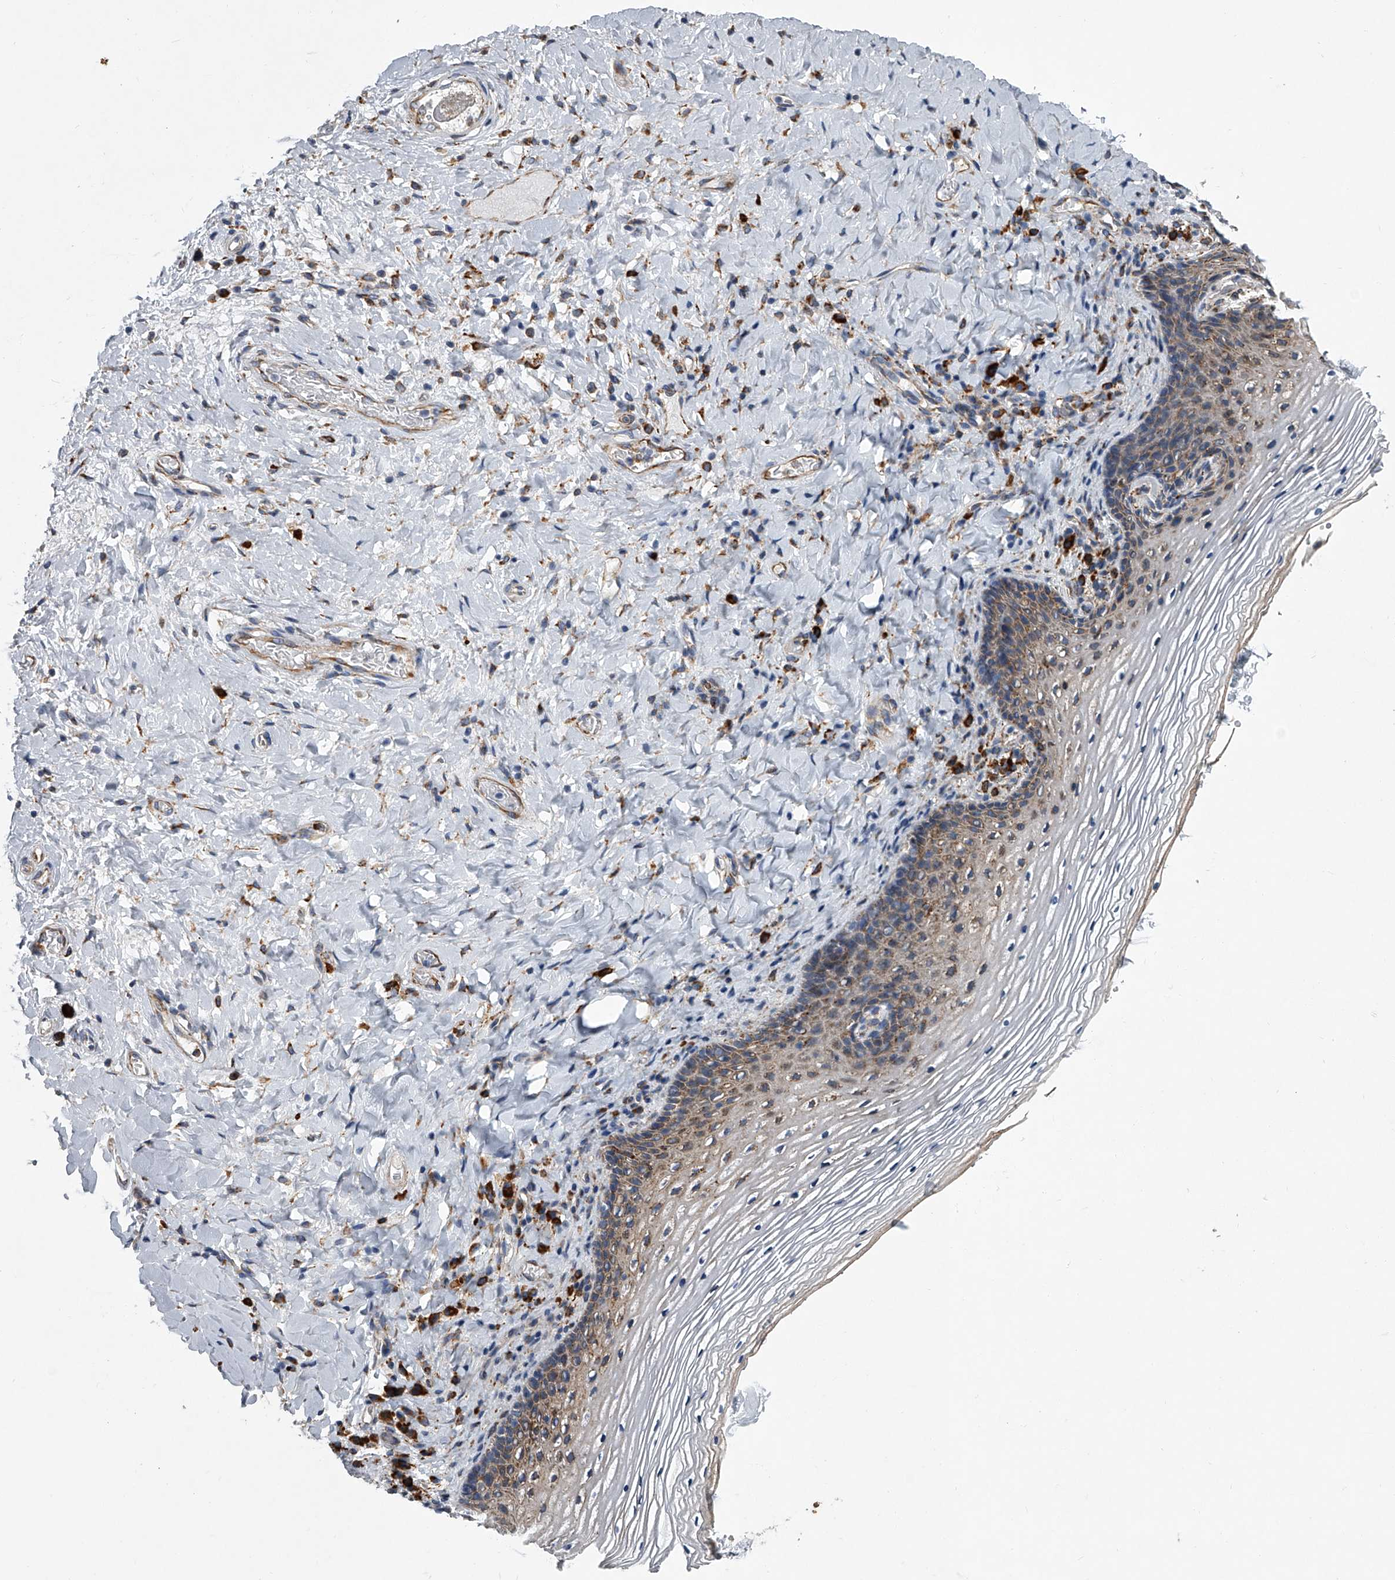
{"staining": {"intensity": "moderate", "quantity": "<25%", "location": "cytoplasmic/membranous"}, "tissue": "vagina", "cell_type": "Squamous epithelial cells", "image_type": "normal", "snomed": [{"axis": "morphology", "description": "Normal tissue, NOS"}, {"axis": "topography", "description": "Vagina"}], "caption": "Moderate cytoplasmic/membranous positivity for a protein is present in approximately <25% of squamous epithelial cells of normal vagina using immunohistochemistry.", "gene": "TMEM63C", "patient": {"sex": "female", "age": 60}}